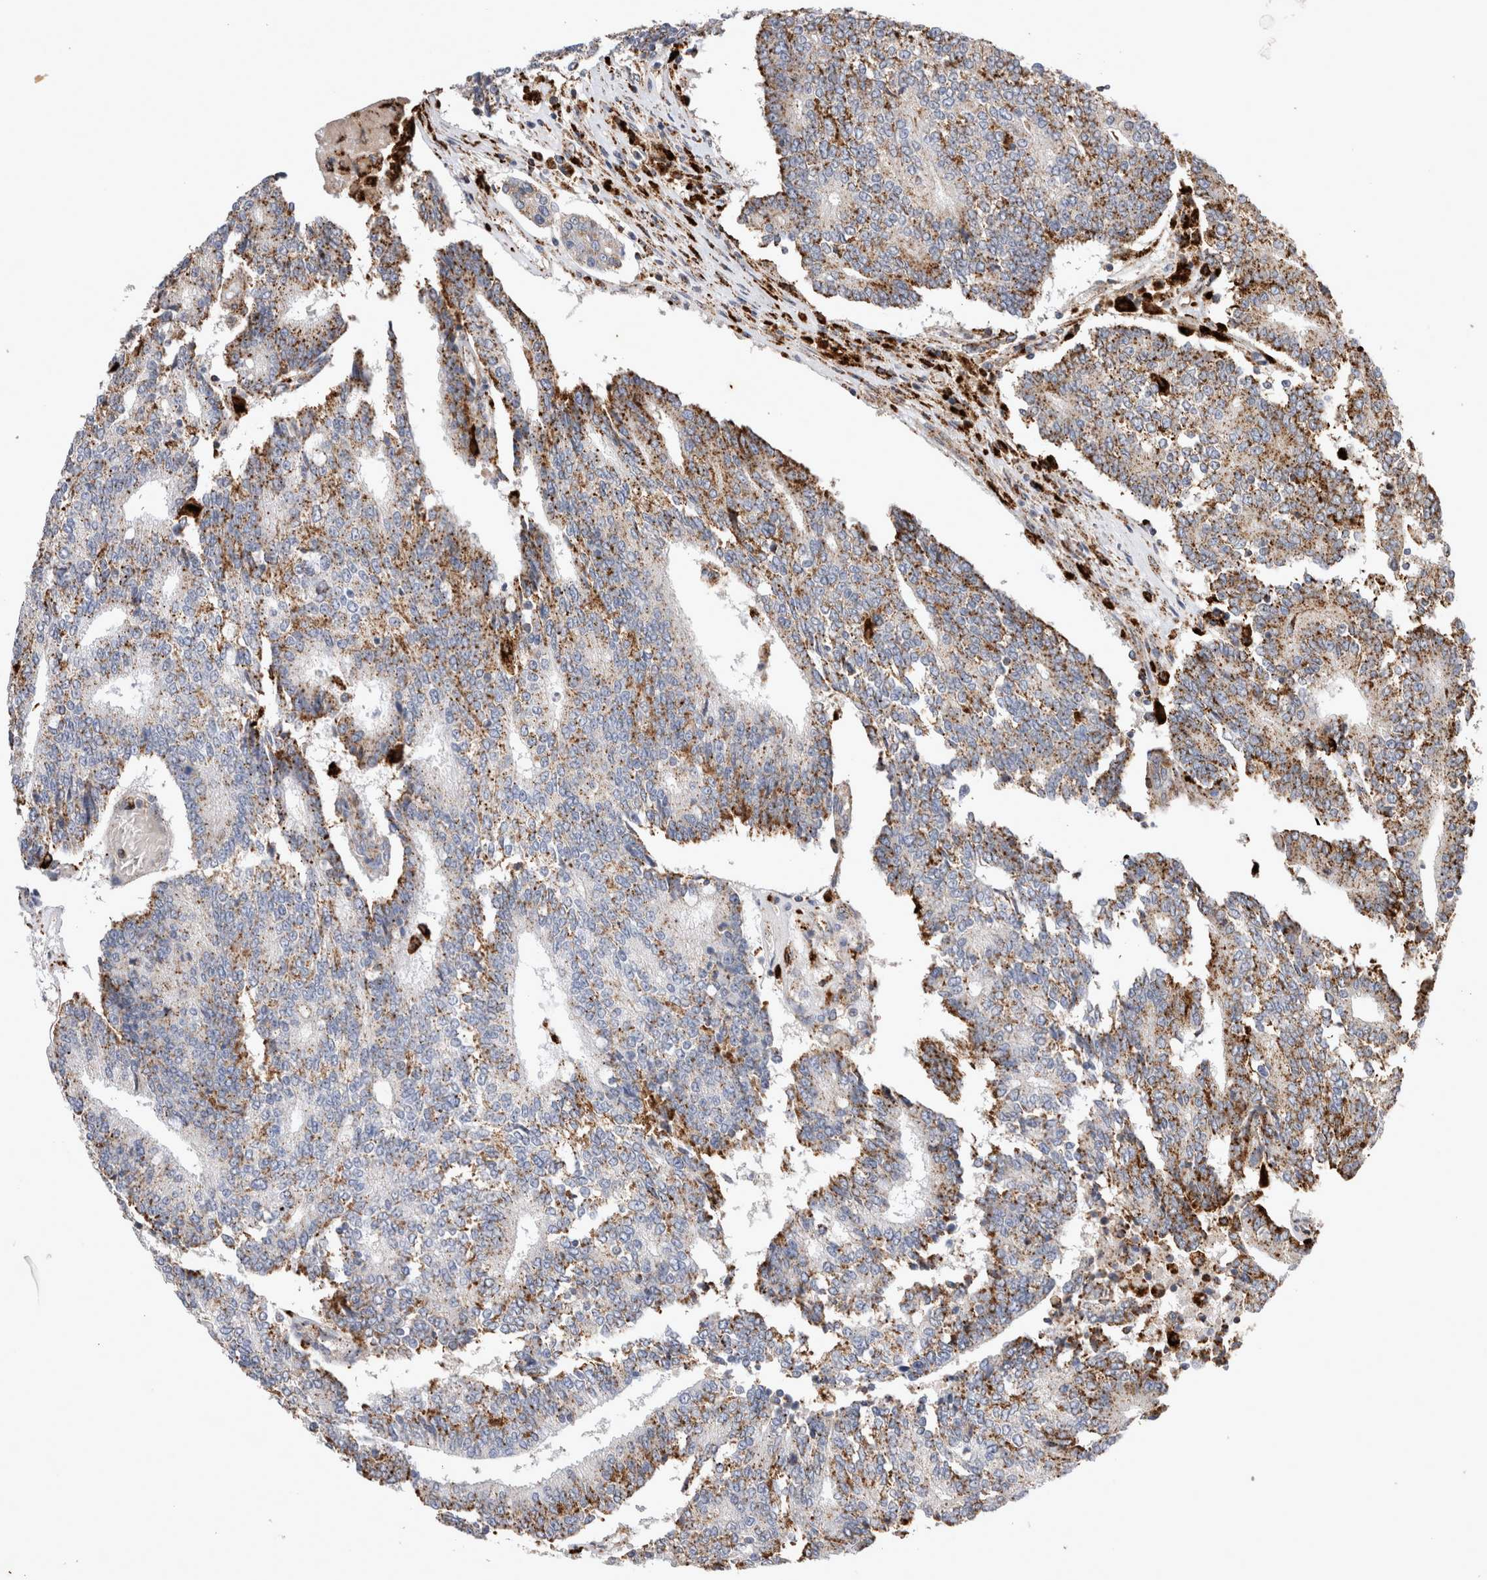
{"staining": {"intensity": "moderate", "quantity": ">75%", "location": "cytoplasmic/membranous"}, "tissue": "prostate cancer", "cell_type": "Tumor cells", "image_type": "cancer", "snomed": [{"axis": "morphology", "description": "Normal tissue, NOS"}, {"axis": "morphology", "description": "Adenocarcinoma, High grade"}, {"axis": "topography", "description": "Prostate"}, {"axis": "topography", "description": "Seminal veicle"}], "caption": "This photomicrograph exhibits prostate cancer stained with IHC to label a protein in brown. The cytoplasmic/membranous of tumor cells show moderate positivity for the protein. Nuclei are counter-stained blue.", "gene": "CTSA", "patient": {"sex": "male", "age": 55}}